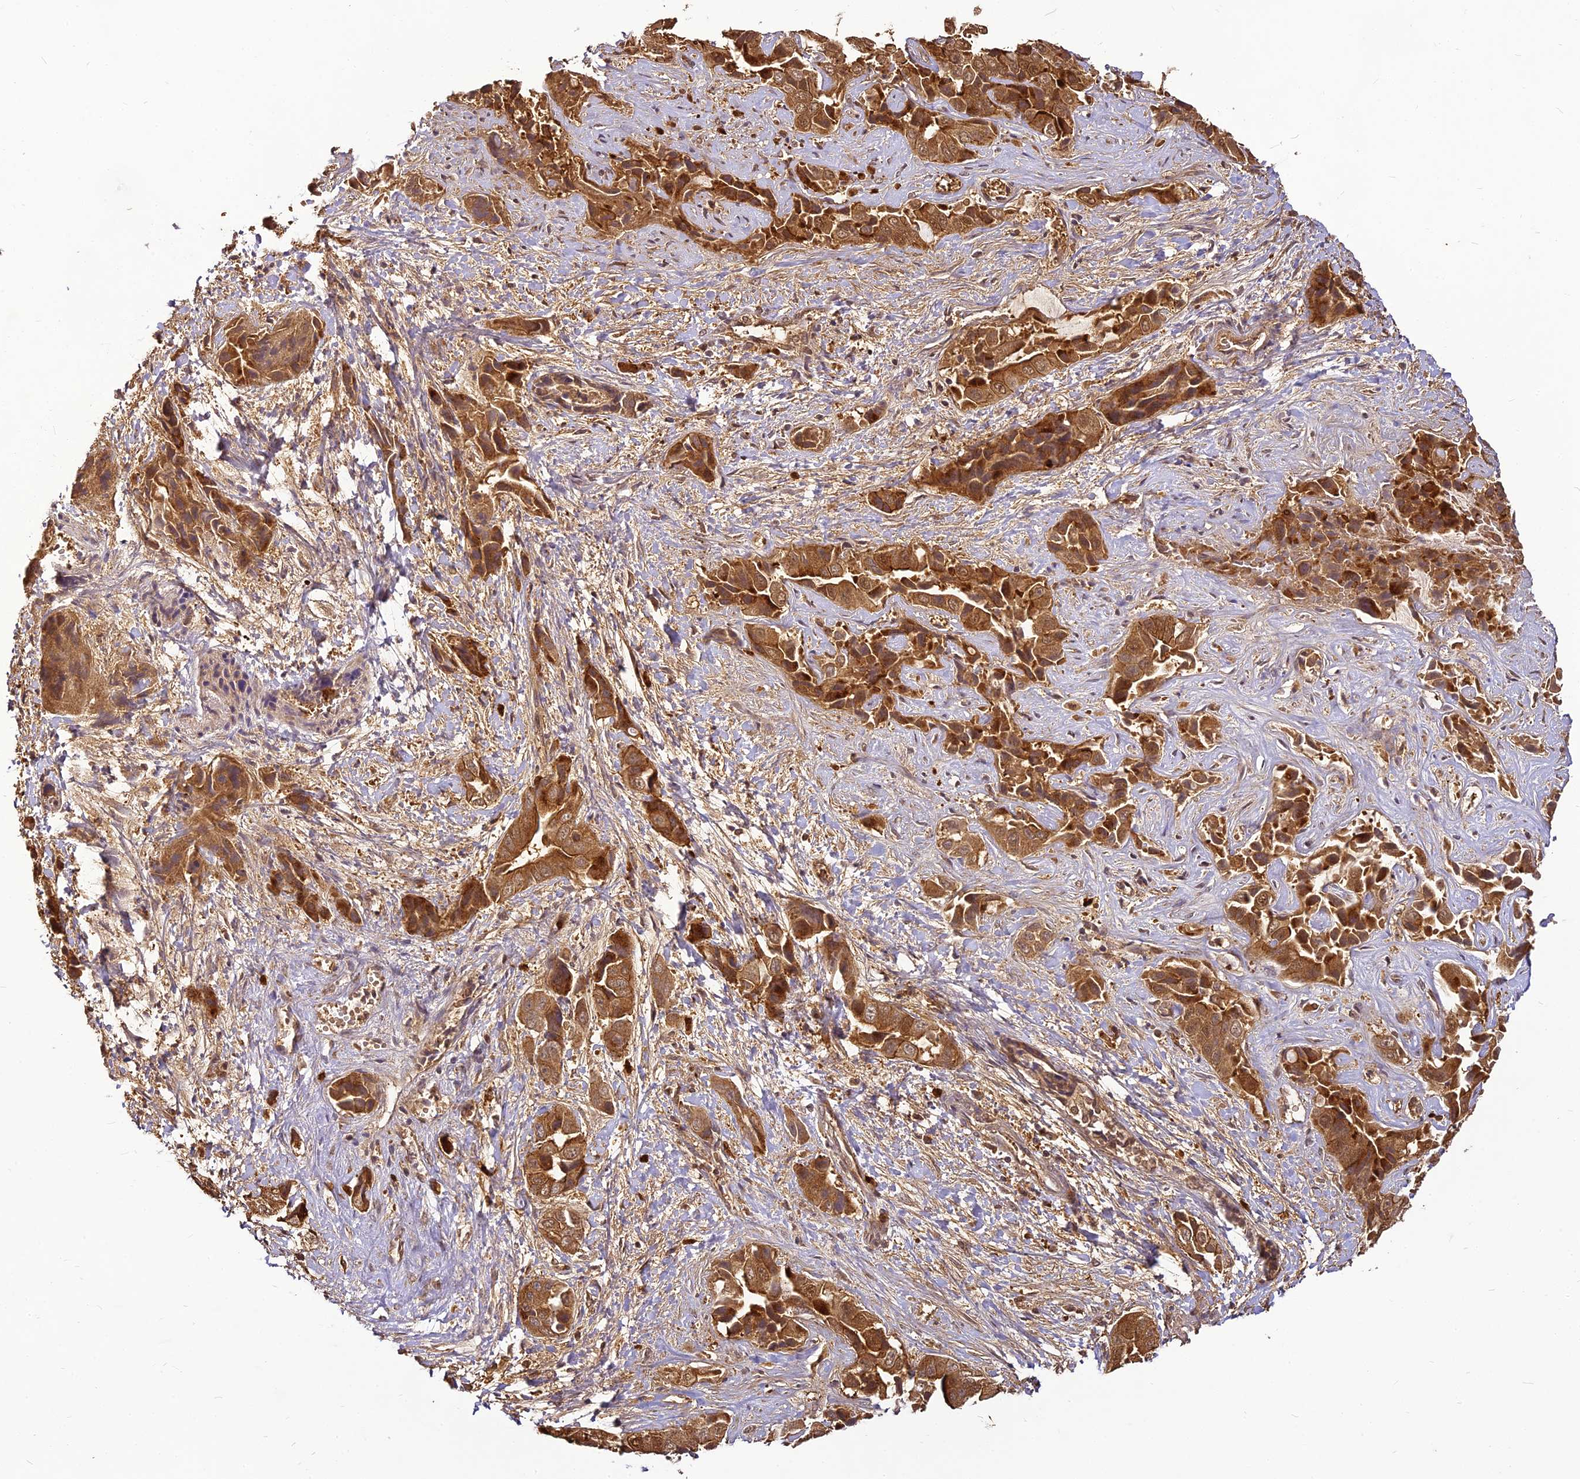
{"staining": {"intensity": "strong", "quantity": ">75%", "location": "cytoplasmic/membranous"}, "tissue": "liver cancer", "cell_type": "Tumor cells", "image_type": "cancer", "snomed": [{"axis": "morphology", "description": "Cholangiocarcinoma"}, {"axis": "topography", "description": "Liver"}], "caption": "Liver cholangiocarcinoma stained for a protein (brown) reveals strong cytoplasmic/membranous positive staining in approximately >75% of tumor cells.", "gene": "BCDIN3D", "patient": {"sex": "female", "age": 52}}